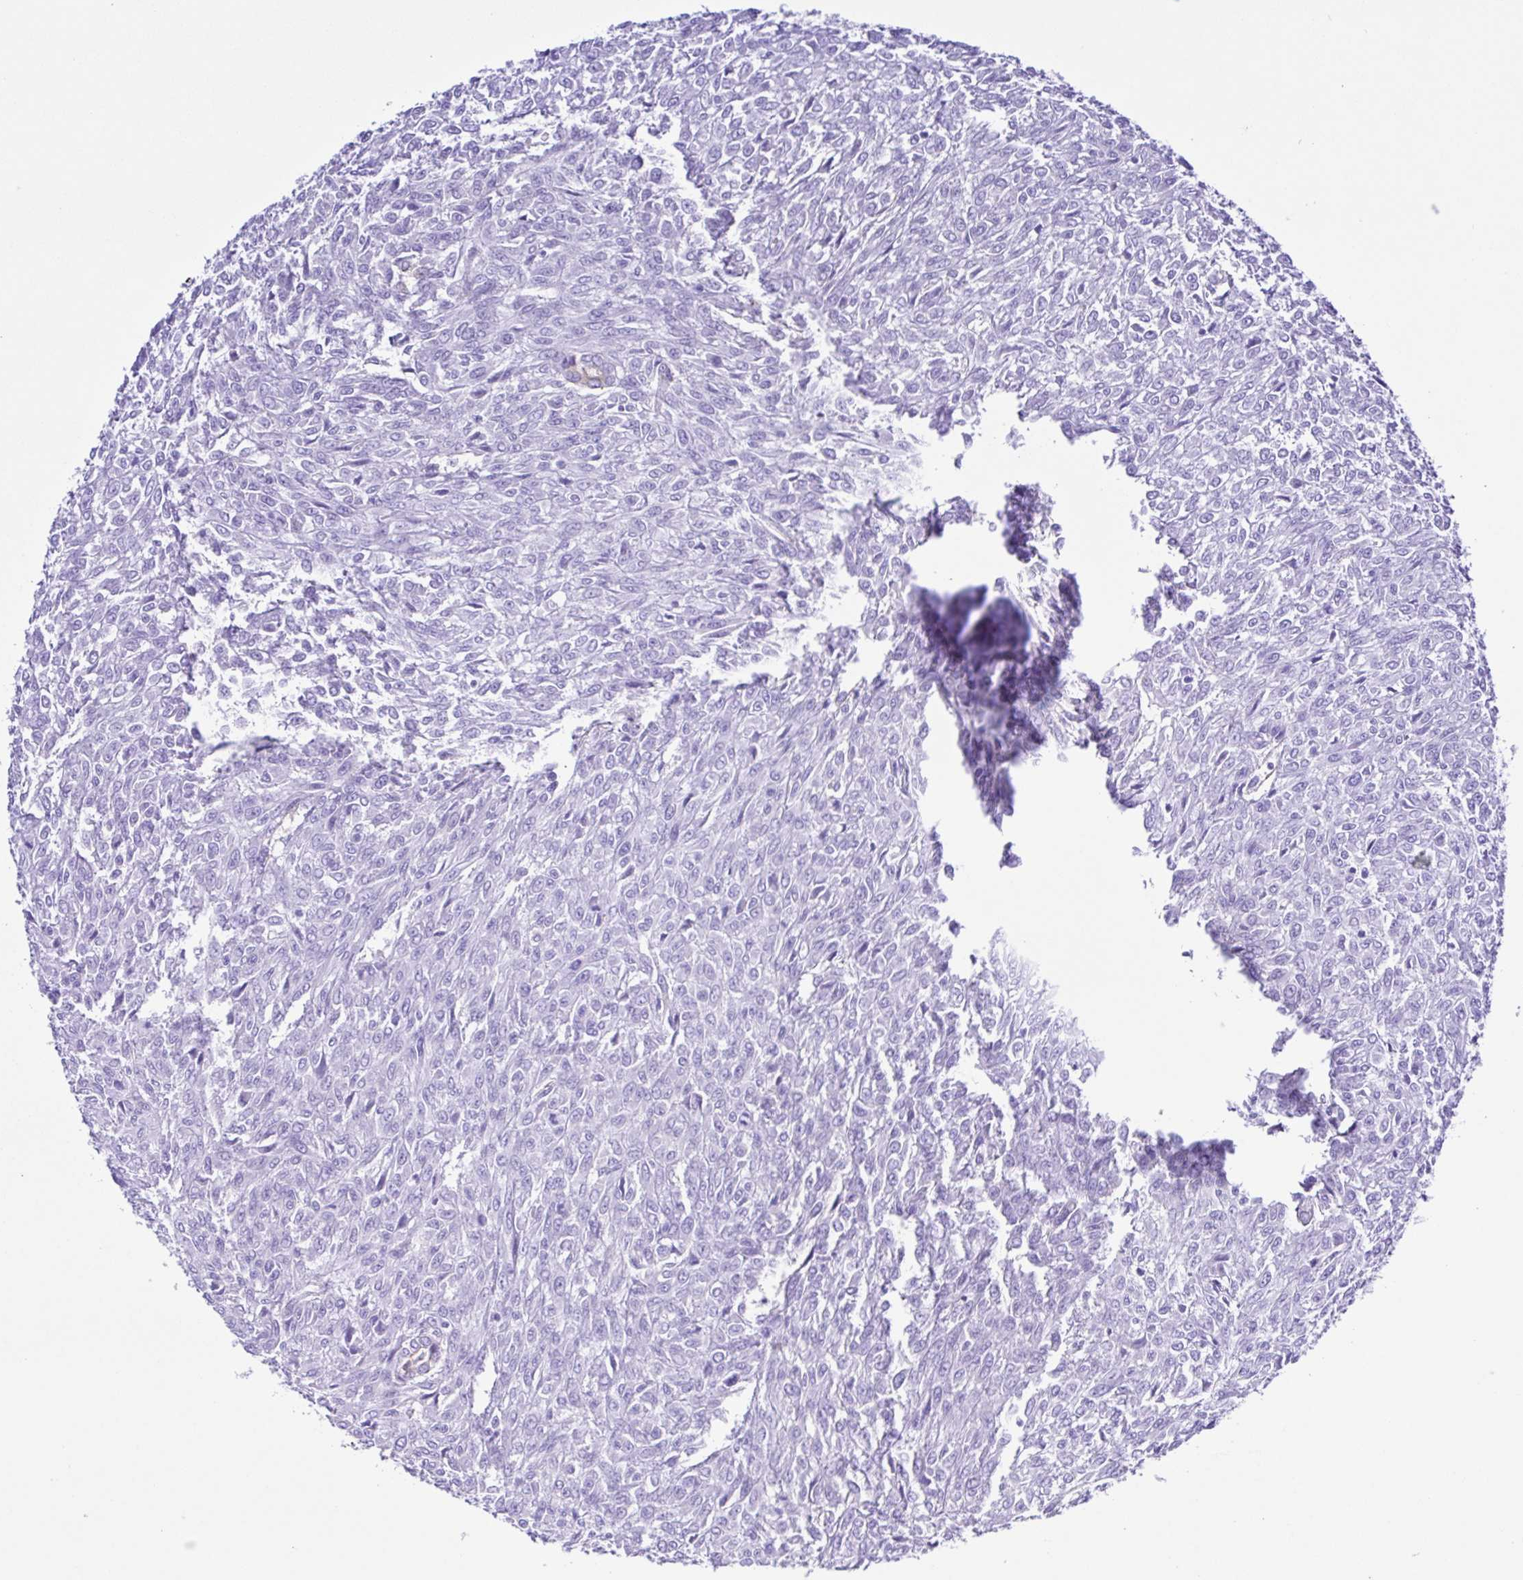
{"staining": {"intensity": "negative", "quantity": "none", "location": "none"}, "tissue": "renal cancer", "cell_type": "Tumor cells", "image_type": "cancer", "snomed": [{"axis": "morphology", "description": "Adenocarcinoma, NOS"}, {"axis": "topography", "description": "Kidney"}], "caption": "Renal cancer stained for a protein using immunohistochemistry (IHC) displays no positivity tumor cells.", "gene": "CYP11A1", "patient": {"sex": "male", "age": 58}}